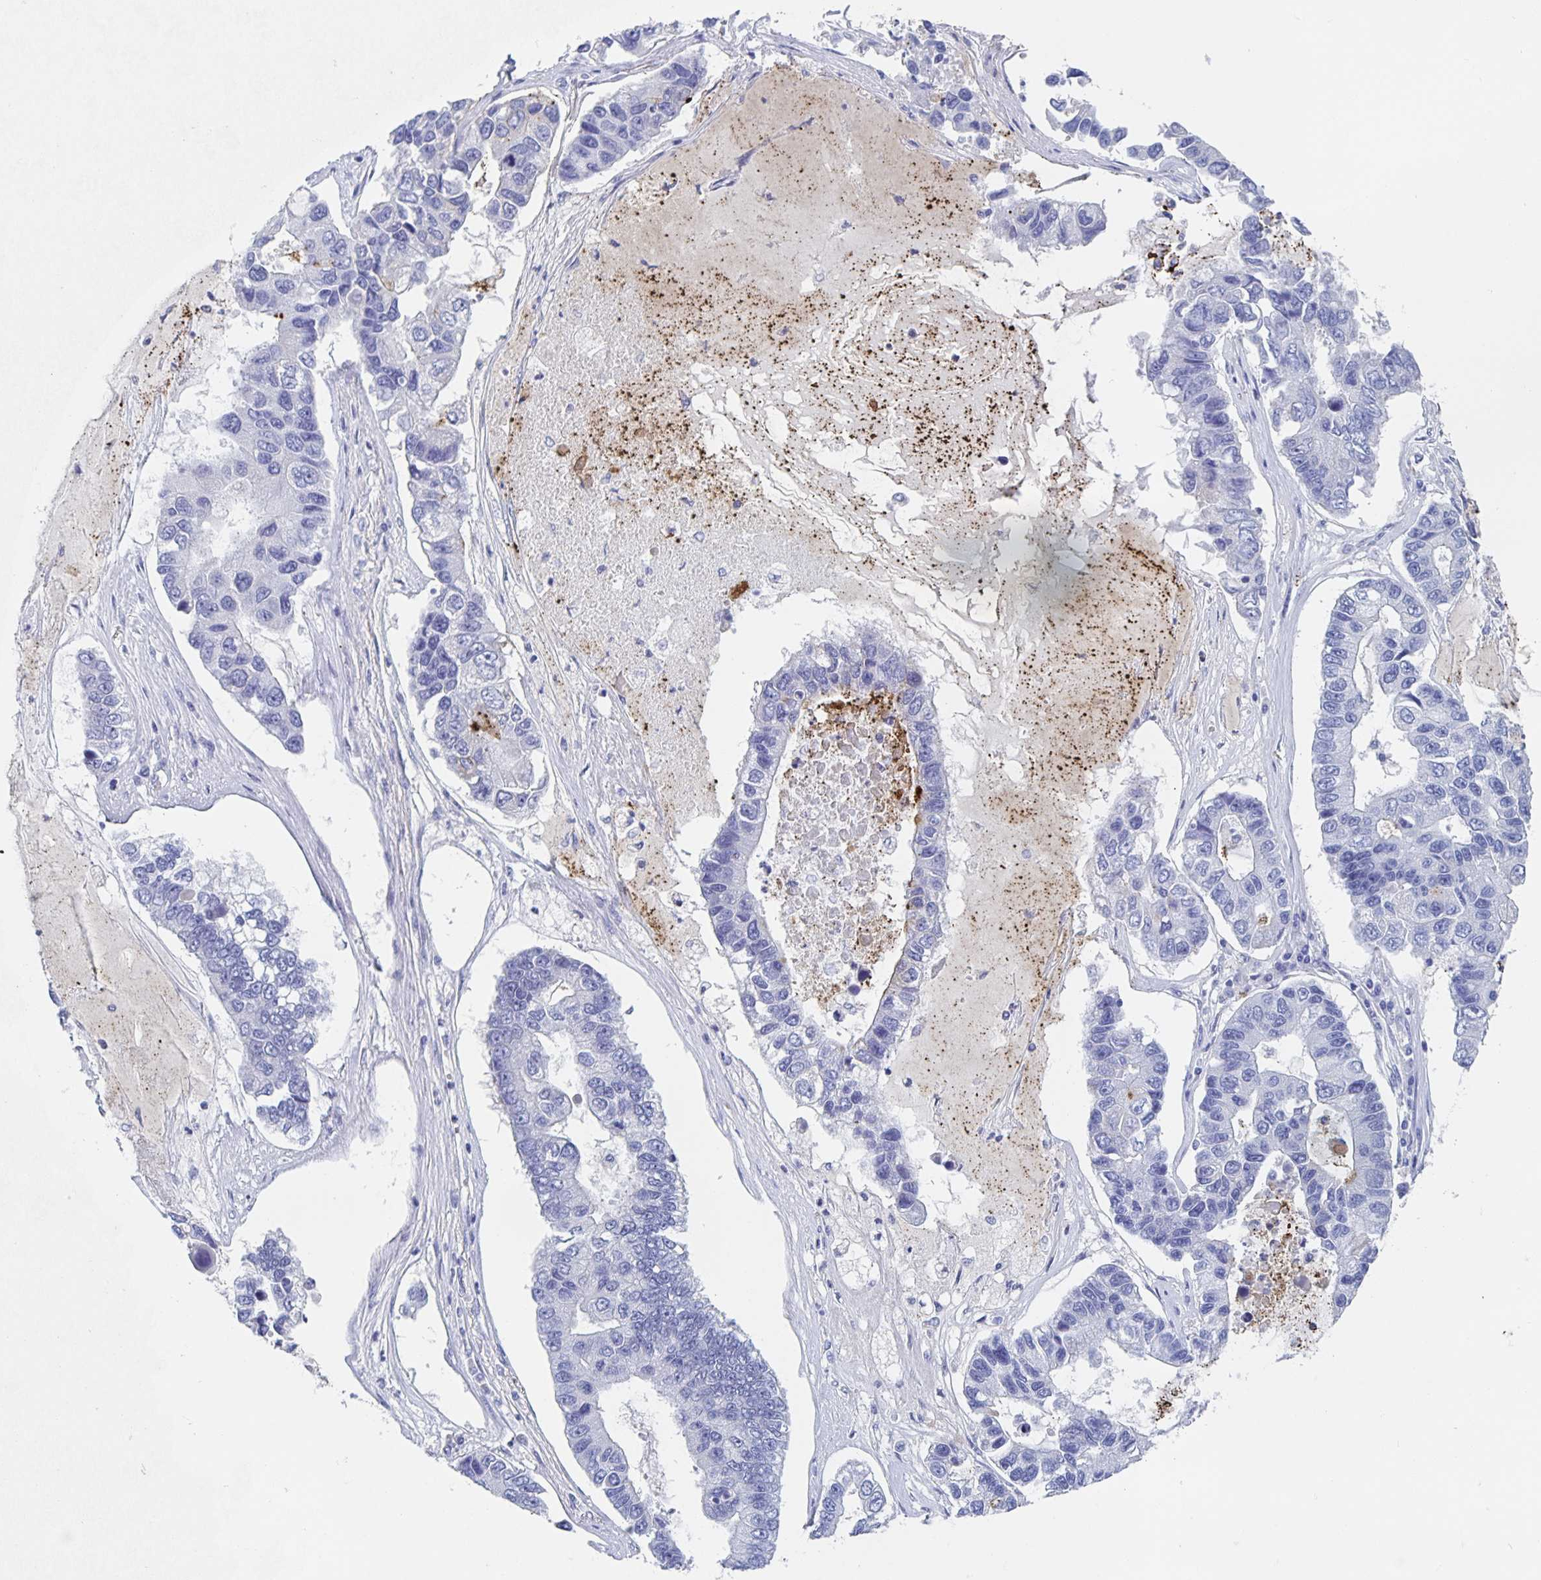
{"staining": {"intensity": "negative", "quantity": "none", "location": "none"}, "tissue": "lung cancer", "cell_type": "Tumor cells", "image_type": "cancer", "snomed": [{"axis": "morphology", "description": "Adenocarcinoma, NOS"}, {"axis": "topography", "description": "Bronchus"}, {"axis": "topography", "description": "Lung"}], "caption": "A high-resolution photomicrograph shows immunohistochemistry staining of lung adenocarcinoma, which demonstrates no significant staining in tumor cells.", "gene": "DMBT1", "patient": {"sex": "female", "age": 51}}